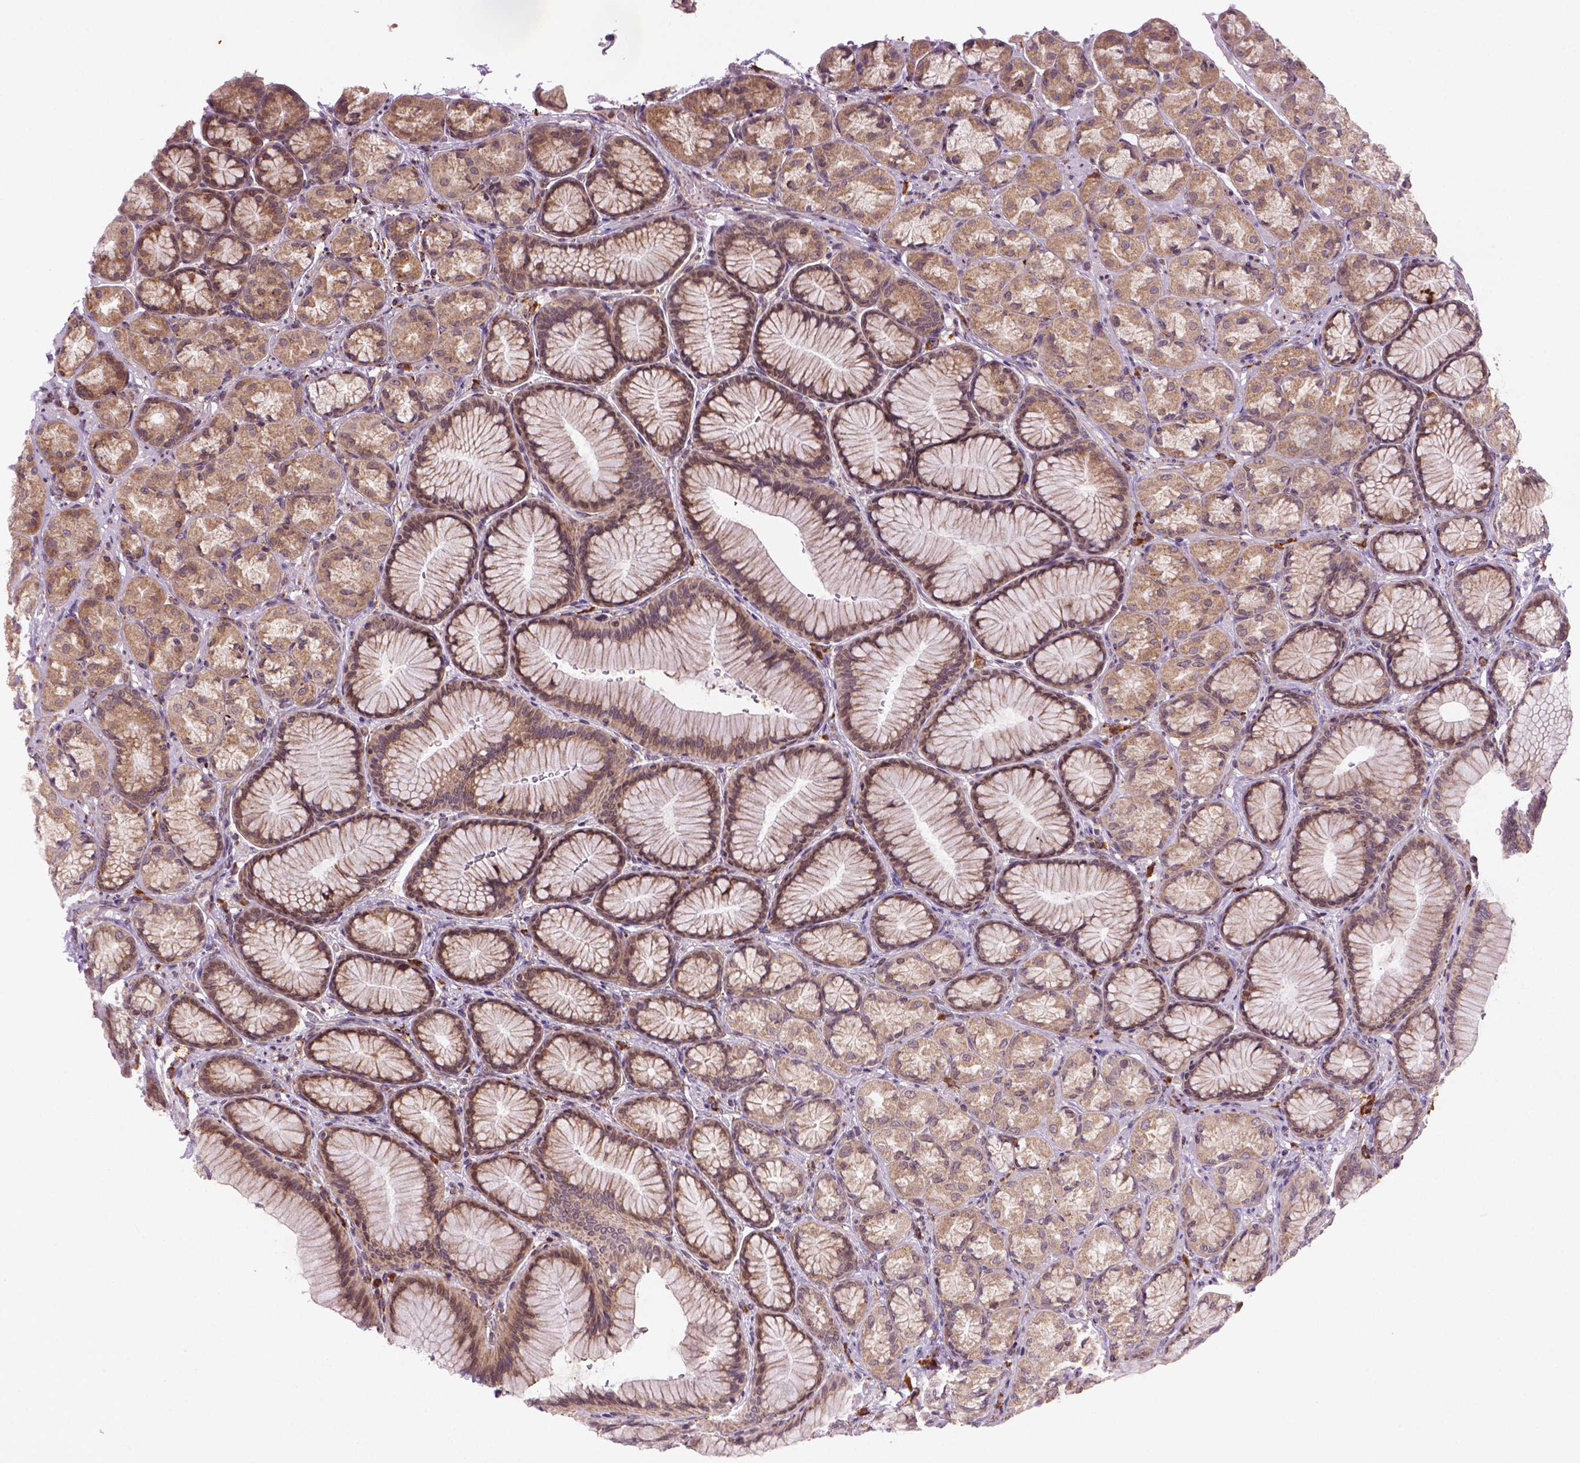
{"staining": {"intensity": "moderate", "quantity": ">75%", "location": "cytoplasmic/membranous"}, "tissue": "stomach", "cell_type": "Glandular cells", "image_type": "normal", "snomed": [{"axis": "morphology", "description": "Normal tissue, NOS"}, {"axis": "morphology", "description": "Adenocarcinoma, NOS"}, {"axis": "morphology", "description": "Adenocarcinoma, High grade"}, {"axis": "topography", "description": "Stomach, upper"}, {"axis": "topography", "description": "Stomach"}], "caption": "Protein positivity by immunohistochemistry displays moderate cytoplasmic/membranous positivity in approximately >75% of glandular cells in normal stomach. (IHC, brightfield microscopy, high magnification).", "gene": "FZD7", "patient": {"sex": "female", "age": 65}}